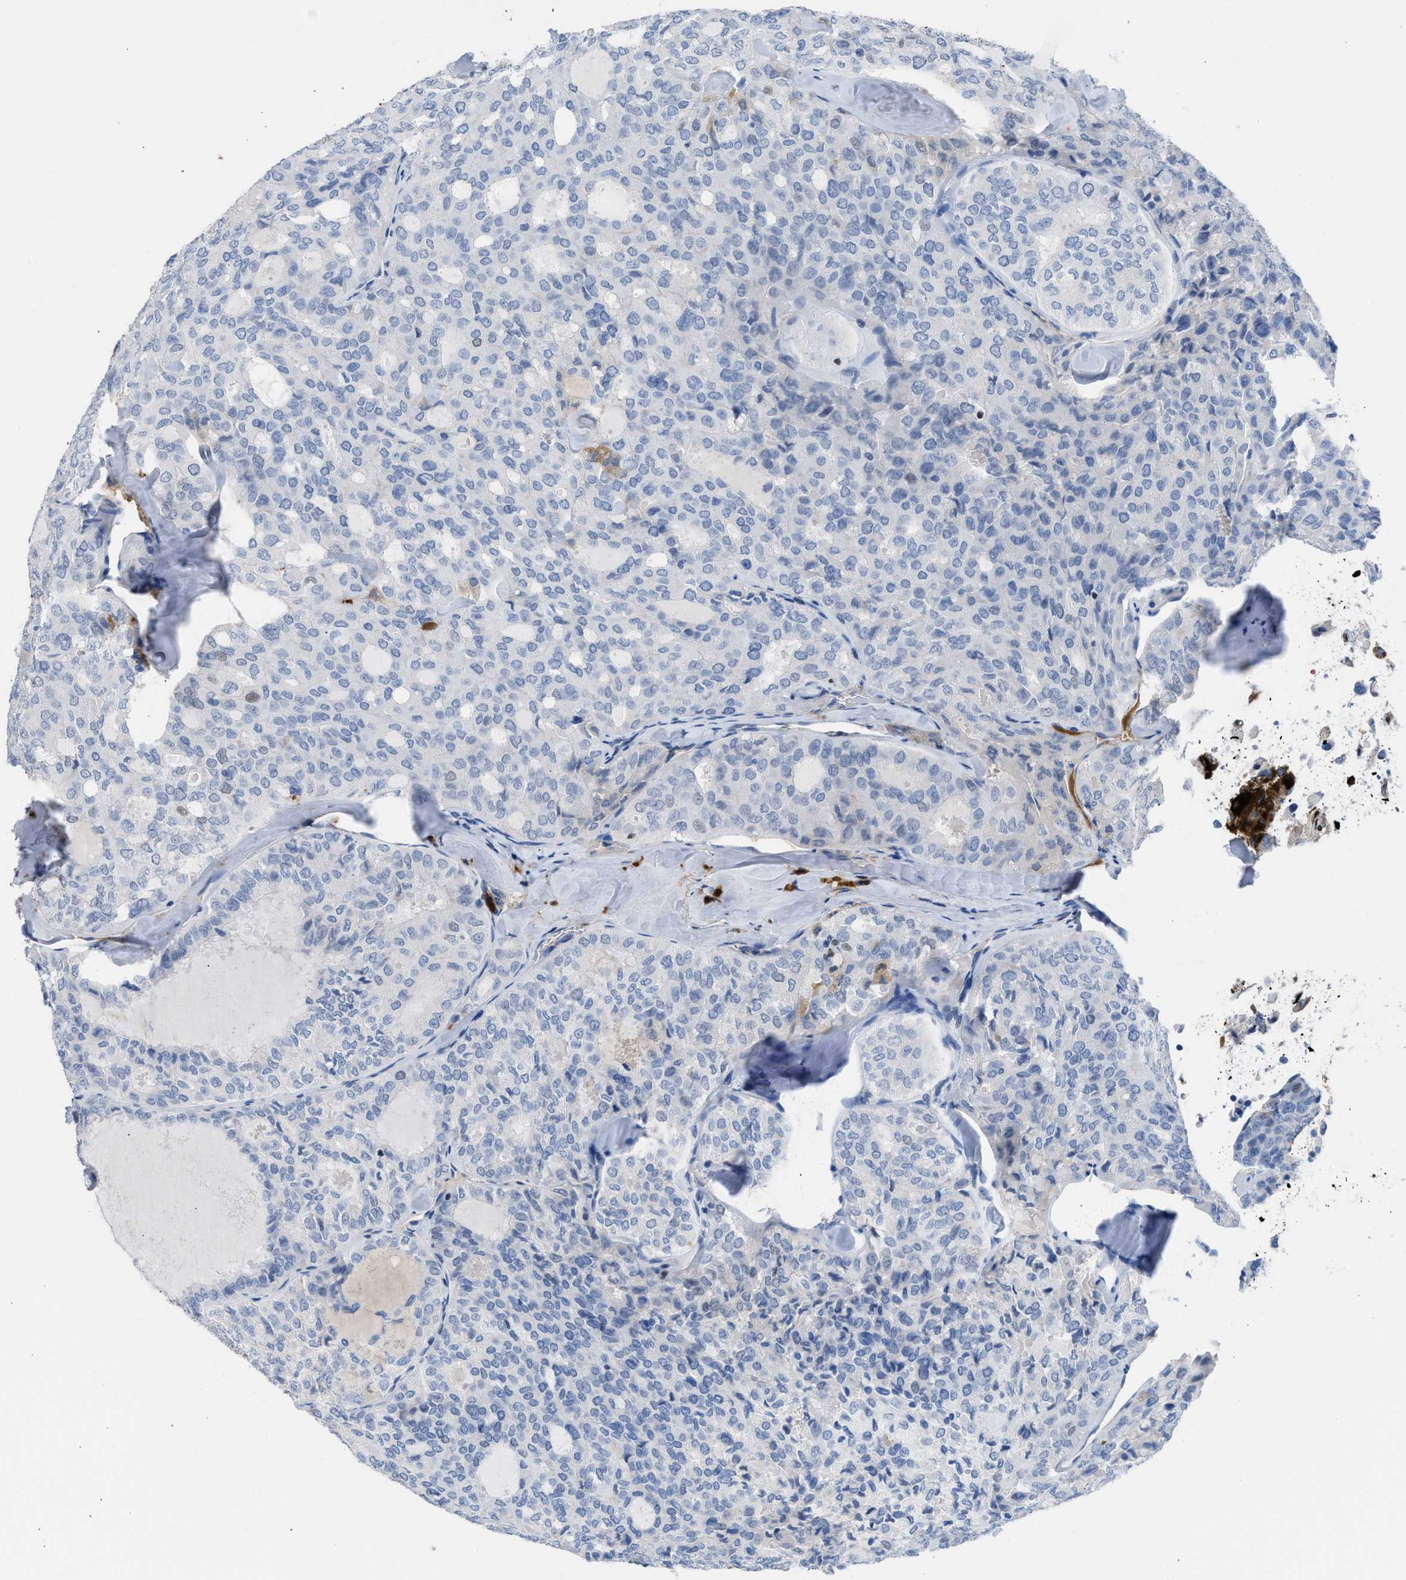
{"staining": {"intensity": "negative", "quantity": "none", "location": "none"}, "tissue": "thyroid cancer", "cell_type": "Tumor cells", "image_type": "cancer", "snomed": [{"axis": "morphology", "description": "Follicular adenoma carcinoma, NOS"}, {"axis": "topography", "description": "Thyroid gland"}], "caption": "Micrograph shows no protein staining in tumor cells of thyroid cancer tissue. The staining was performed using DAB to visualize the protein expression in brown, while the nuclei were stained in blue with hematoxylin (Magnification: 20x).", "gene": "LEF1", "patient": {"sex": "male", "age": 75}}